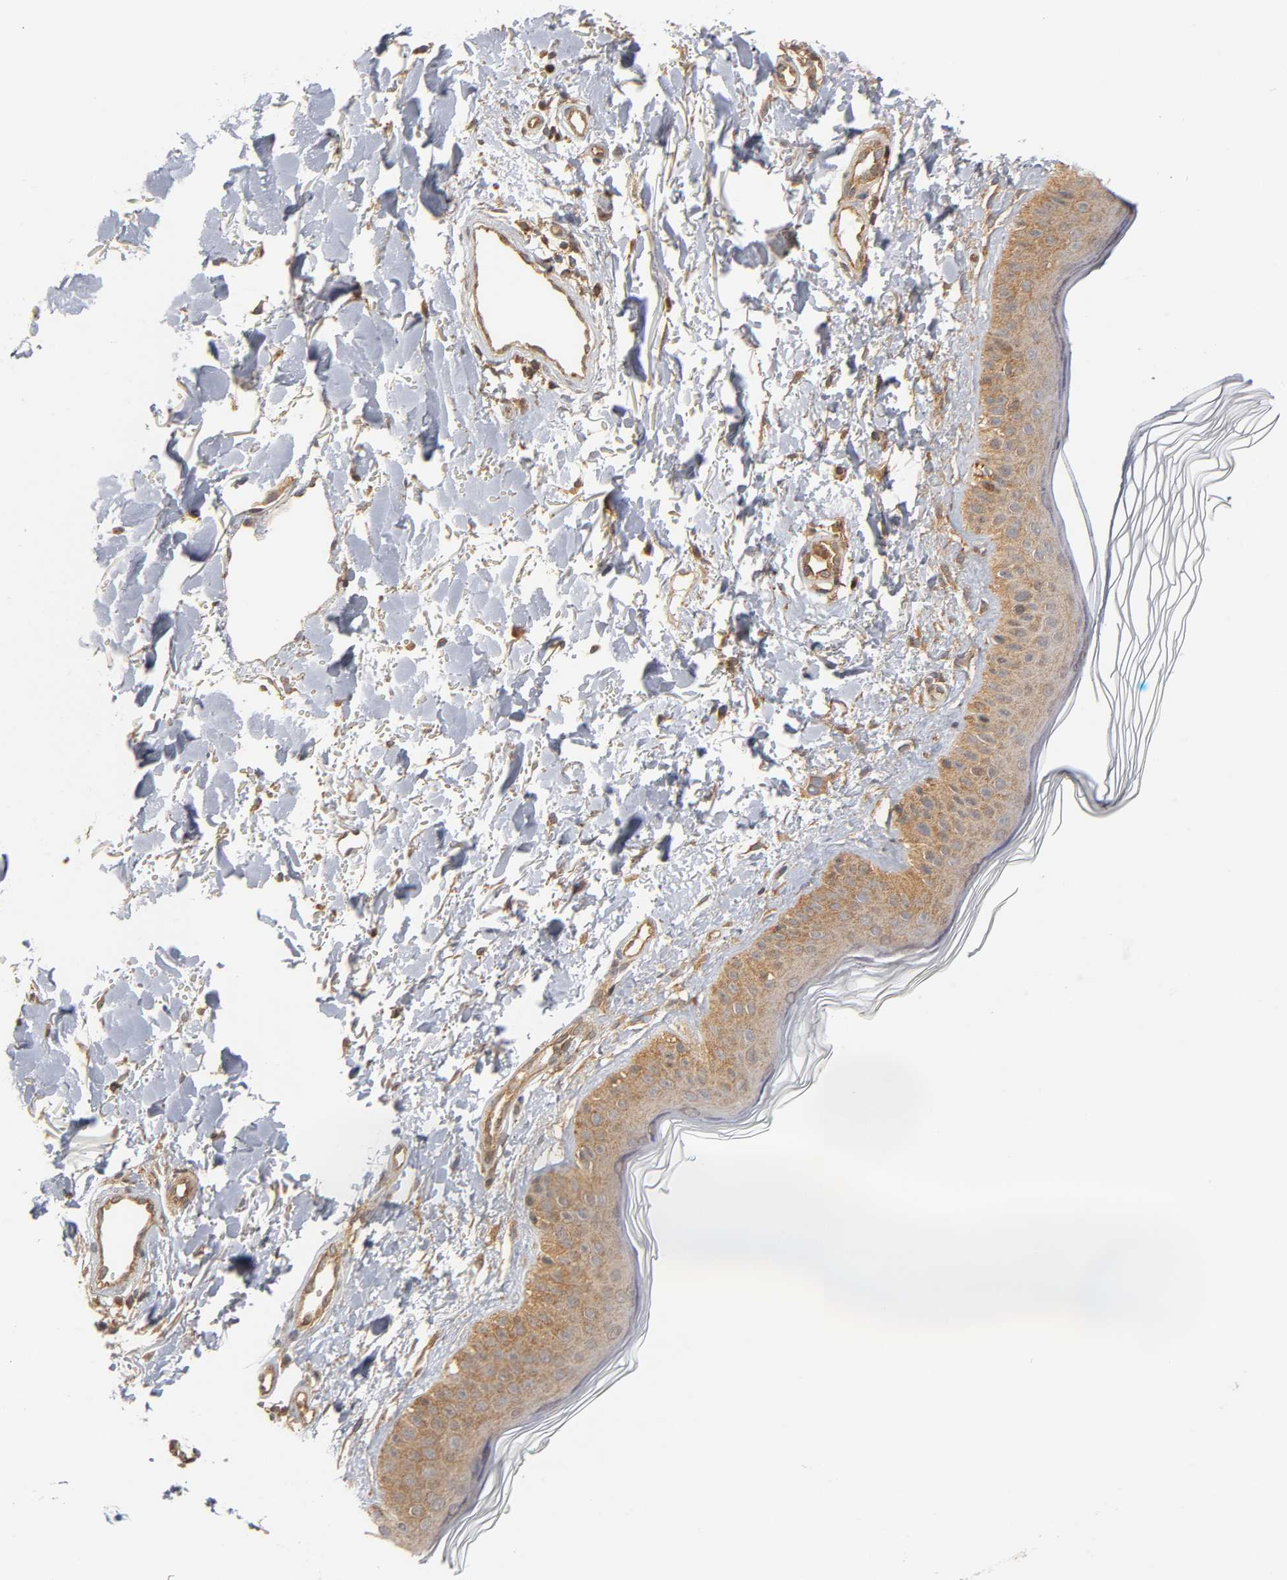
{"staining": {"intensity": "moderate", "quantity": ">75%", "location": "cytoplasmic/membranous"}, "tissue": "skin", "cell_type": "Fibroblasts", "image_type": "normal", "snomed": [{"axis": "morphology", "description": "Normal tissue, NOS"}, {"axis": "topography", "description": "Skin"}], "caption": "IHC photomicrograph of normal skin stained for a protein (brown), which demonstrates medium levels of moderate cytoplasmic/membranous positivity in approximately >75% of fibroblasts.", "gene": "PAFAH1B1", "patient": {"sex": "male", "age": 71}}